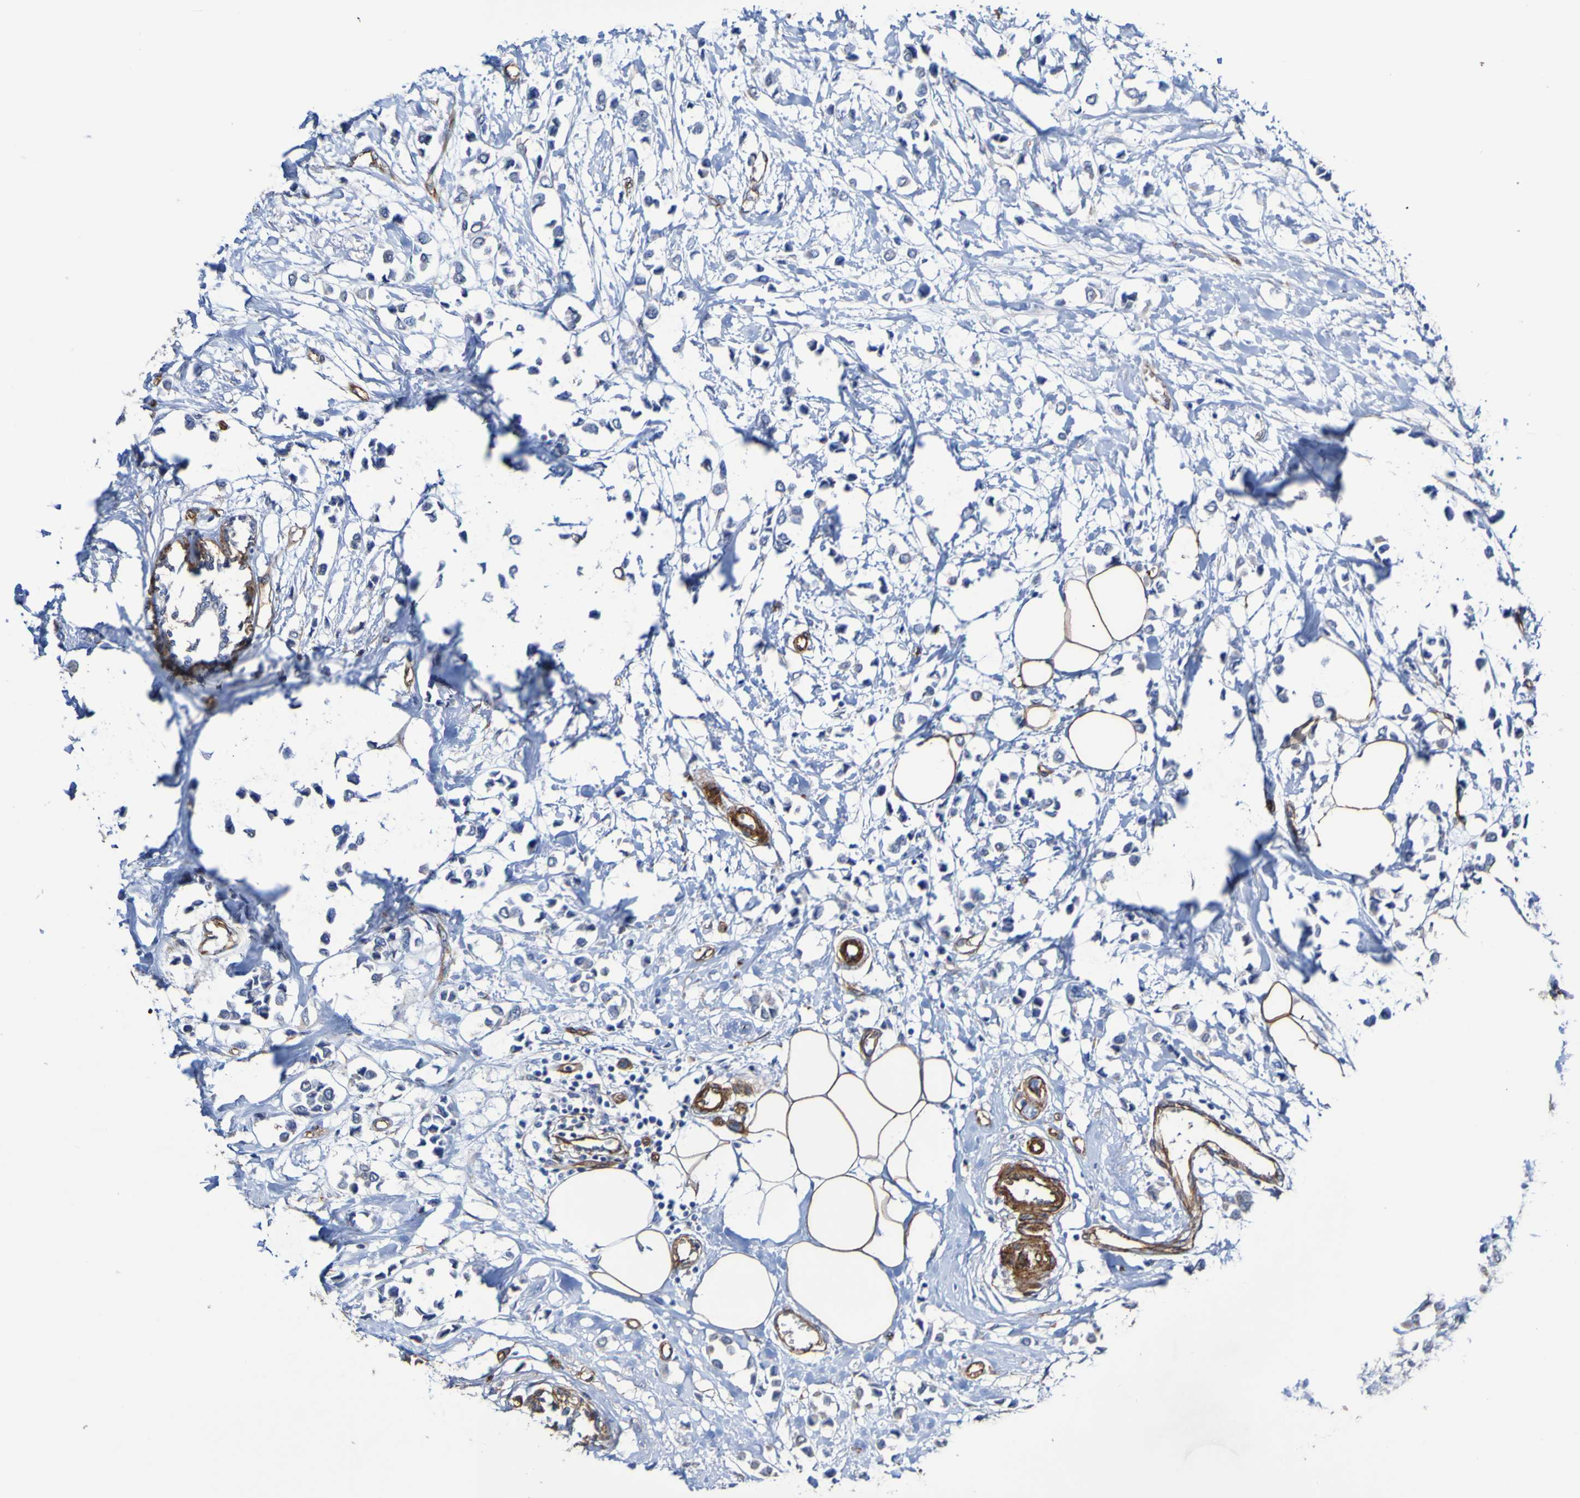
{"staining": {"intensity": "negative", "quantity": "none", "location": "none"}, "tissue": "breast cancer", "cell_type": "Tumor cells", "image_type": "cancer", "snomed": [{"axis": "morphology", "description": "Lobular carcinoma"}, {"axis": "topography", "description": "Breast"}], "caption": "Immunohistochemical staining of breast lobular carcinoma reveals no significant expression in tumor cells.", "gene": "ELMOD3", "patient": {"sex": "female", "age": 51}}